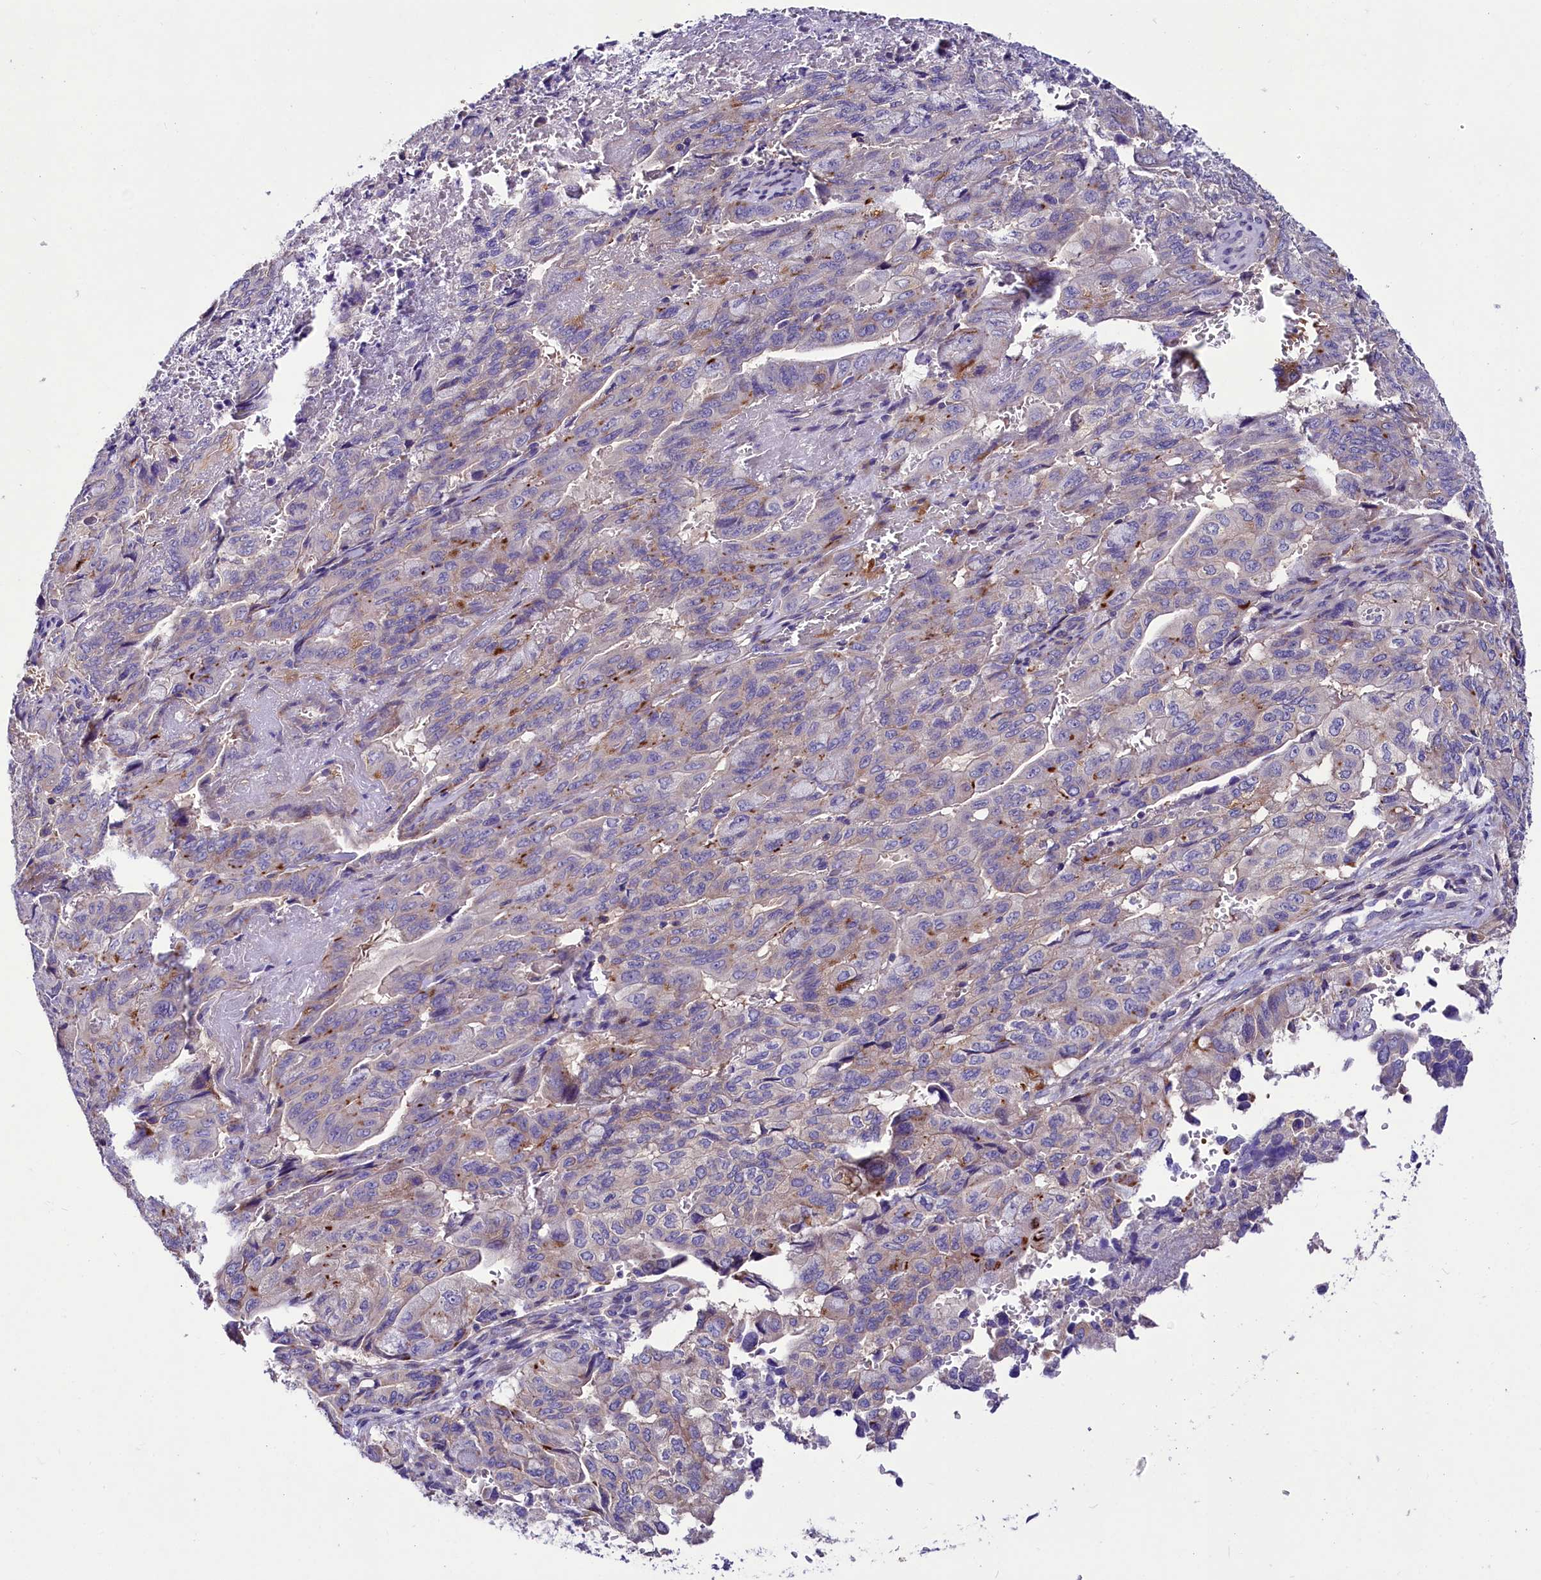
{"staining": {"intensity": "negative", "quantity": "none", "location": "none"}, "tissue": "pancreatic cancer", "cell_type": "Tumor cells", "image_type": "cancer", "snomed": [{"axis": "morphology", "description": "Adenocarcinoma, NOS"}, {"axis": "topography", "description": "Pancreas"}], "caption": "There is no significant expression in tumor cells of pancreatic cancer.", "gene": "ABHD5", "patient": {"sex": "male", "age": 51}}